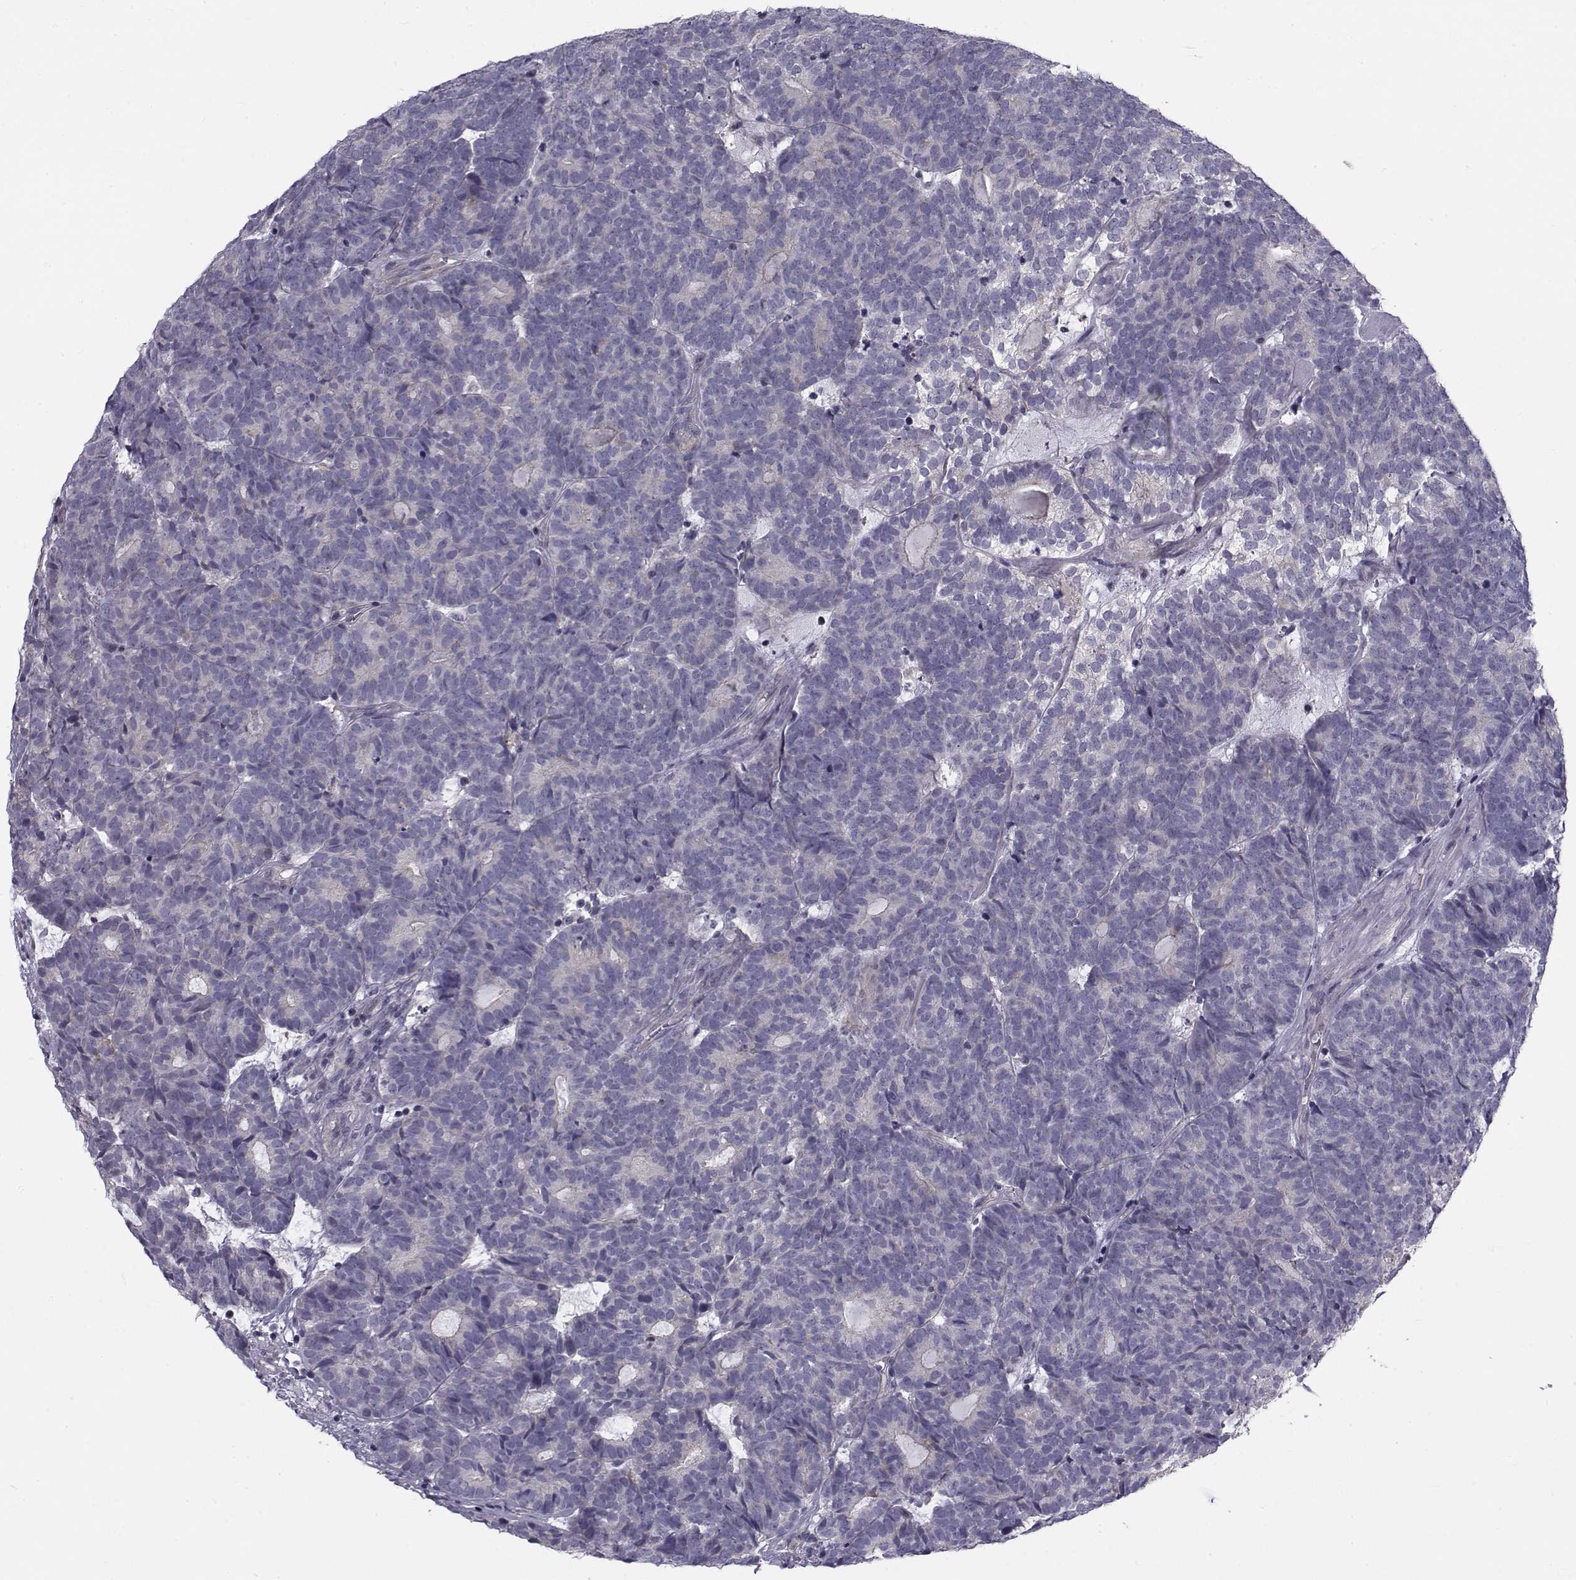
{"staining": {"intensity": "negative", "quantity": "none", "location": "none"}, "tissue": "head and neck cancer", "cell_type": "Tumor cells", "image_type": "cancer", "snomed": [{"axis": "morphology", "description": "Adenocarcinoma, NOS"}, {"axis": "topography", "description": "Head-Neck"}], "caption": "DAB (3,3'-diaminobenzidine) immunohistochemical staining of human head and neck adenocarcinoma reveals no significant expression in tumor cells.", "gene": "LRRC27", "patient": {"sex": "female", "age": 81}}